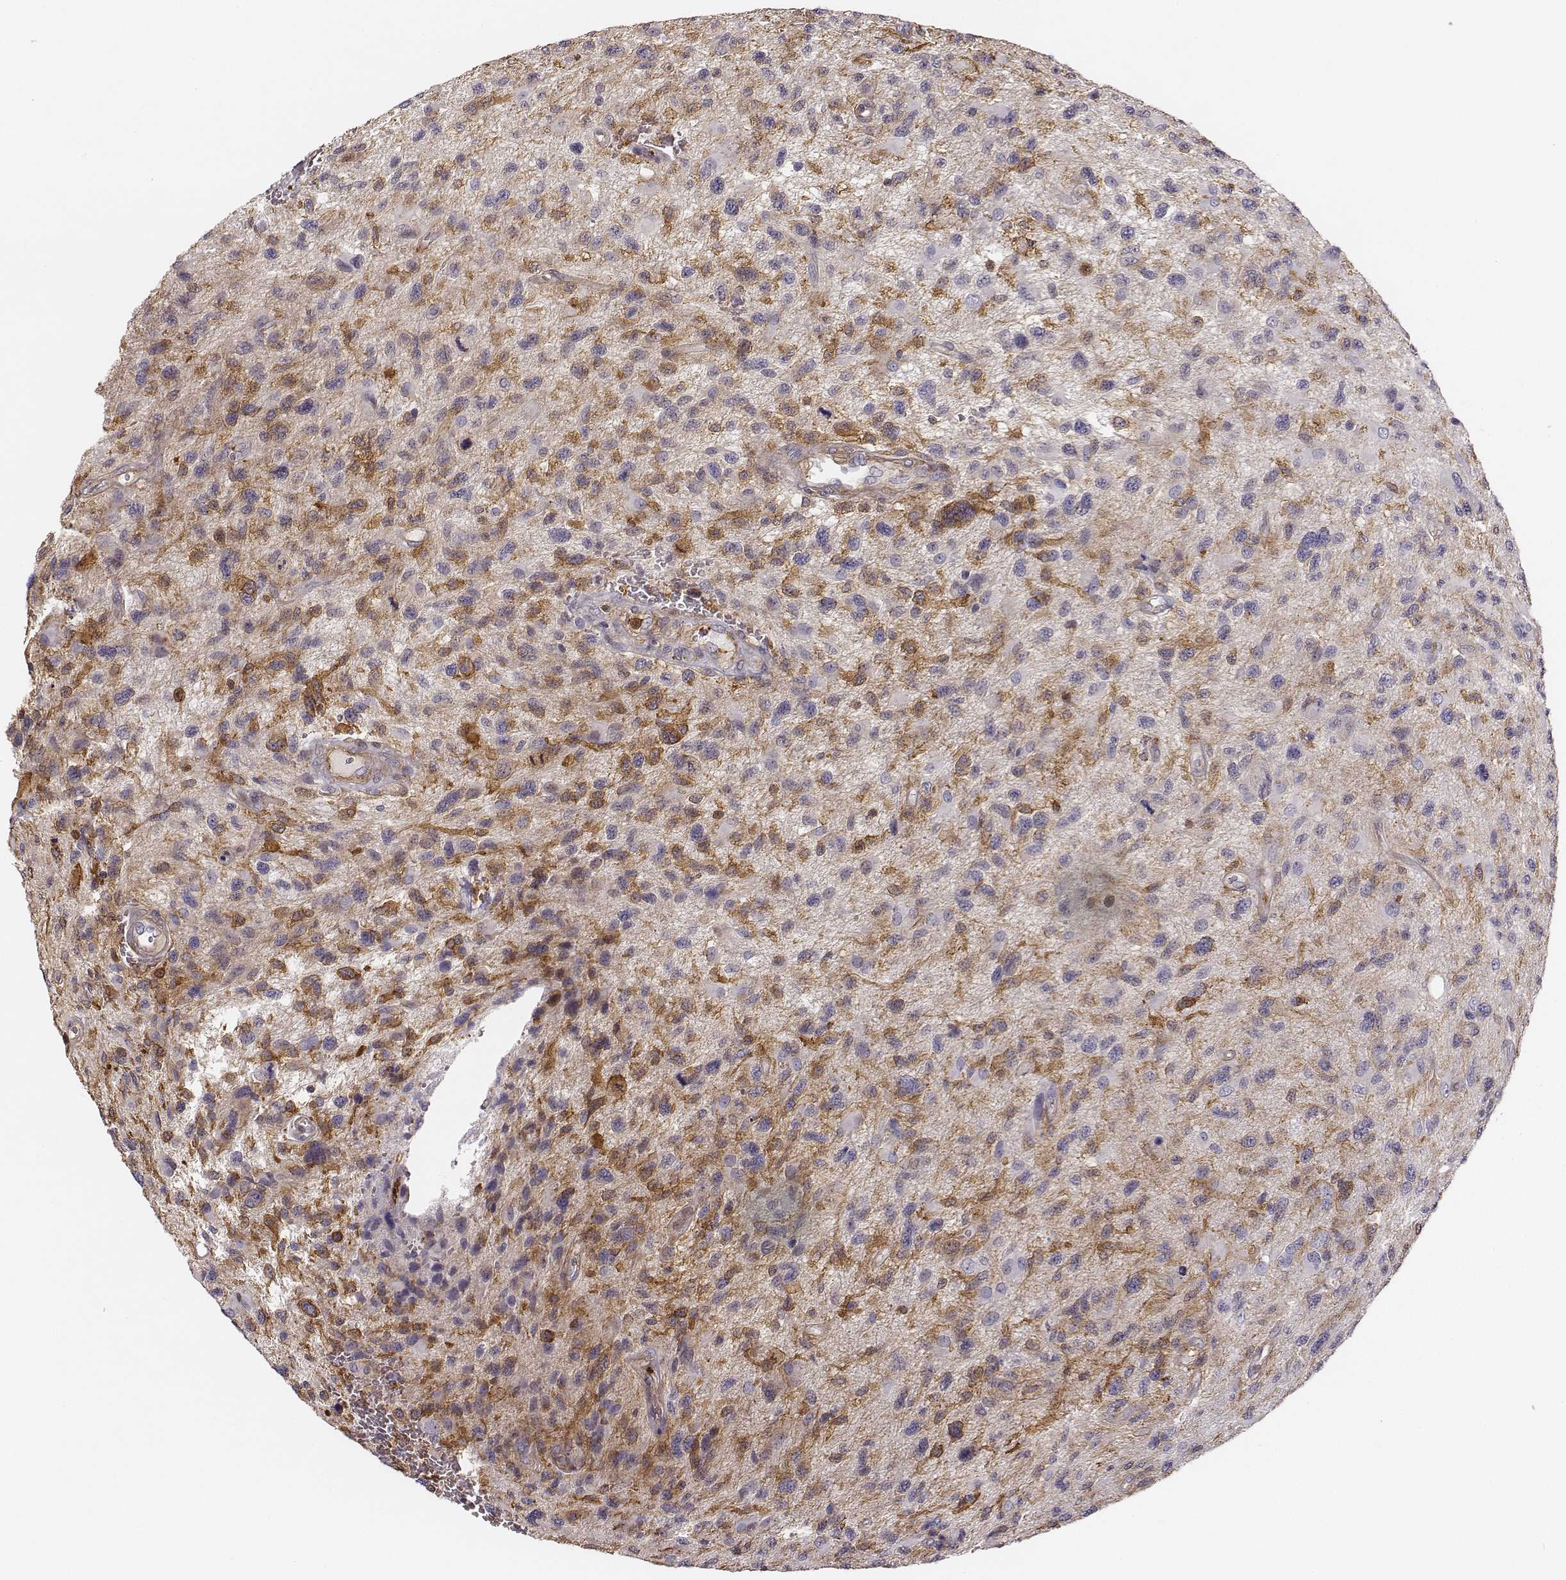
{"staining": {"intensity": "moderate", "quantity": "<25%", "location": "cytoplasmic/membranous"}, "tissue": "glioma", "cell_type": "Tumor cells", "image_type": "cancer", "snomed": [{"axis": "morphology", "description": "Glioma, malignant, NOS"}, {"axis": "morphology", "description": "Glioma, malignant, High grade"}, {"axis": "topography", "description": "Brain"}], "caption": "IHC photomicrograph of neoplastic tissue: glioma stained using immunohistochemistry shows low levels of moderate protein expression localized specifically in the cytoplasmic/membranous of tumor cells, appearing as a cytoplasmic/membranous brown color.", "gene": "ZYX", "patient": {"sex": "female", "age": 71}}